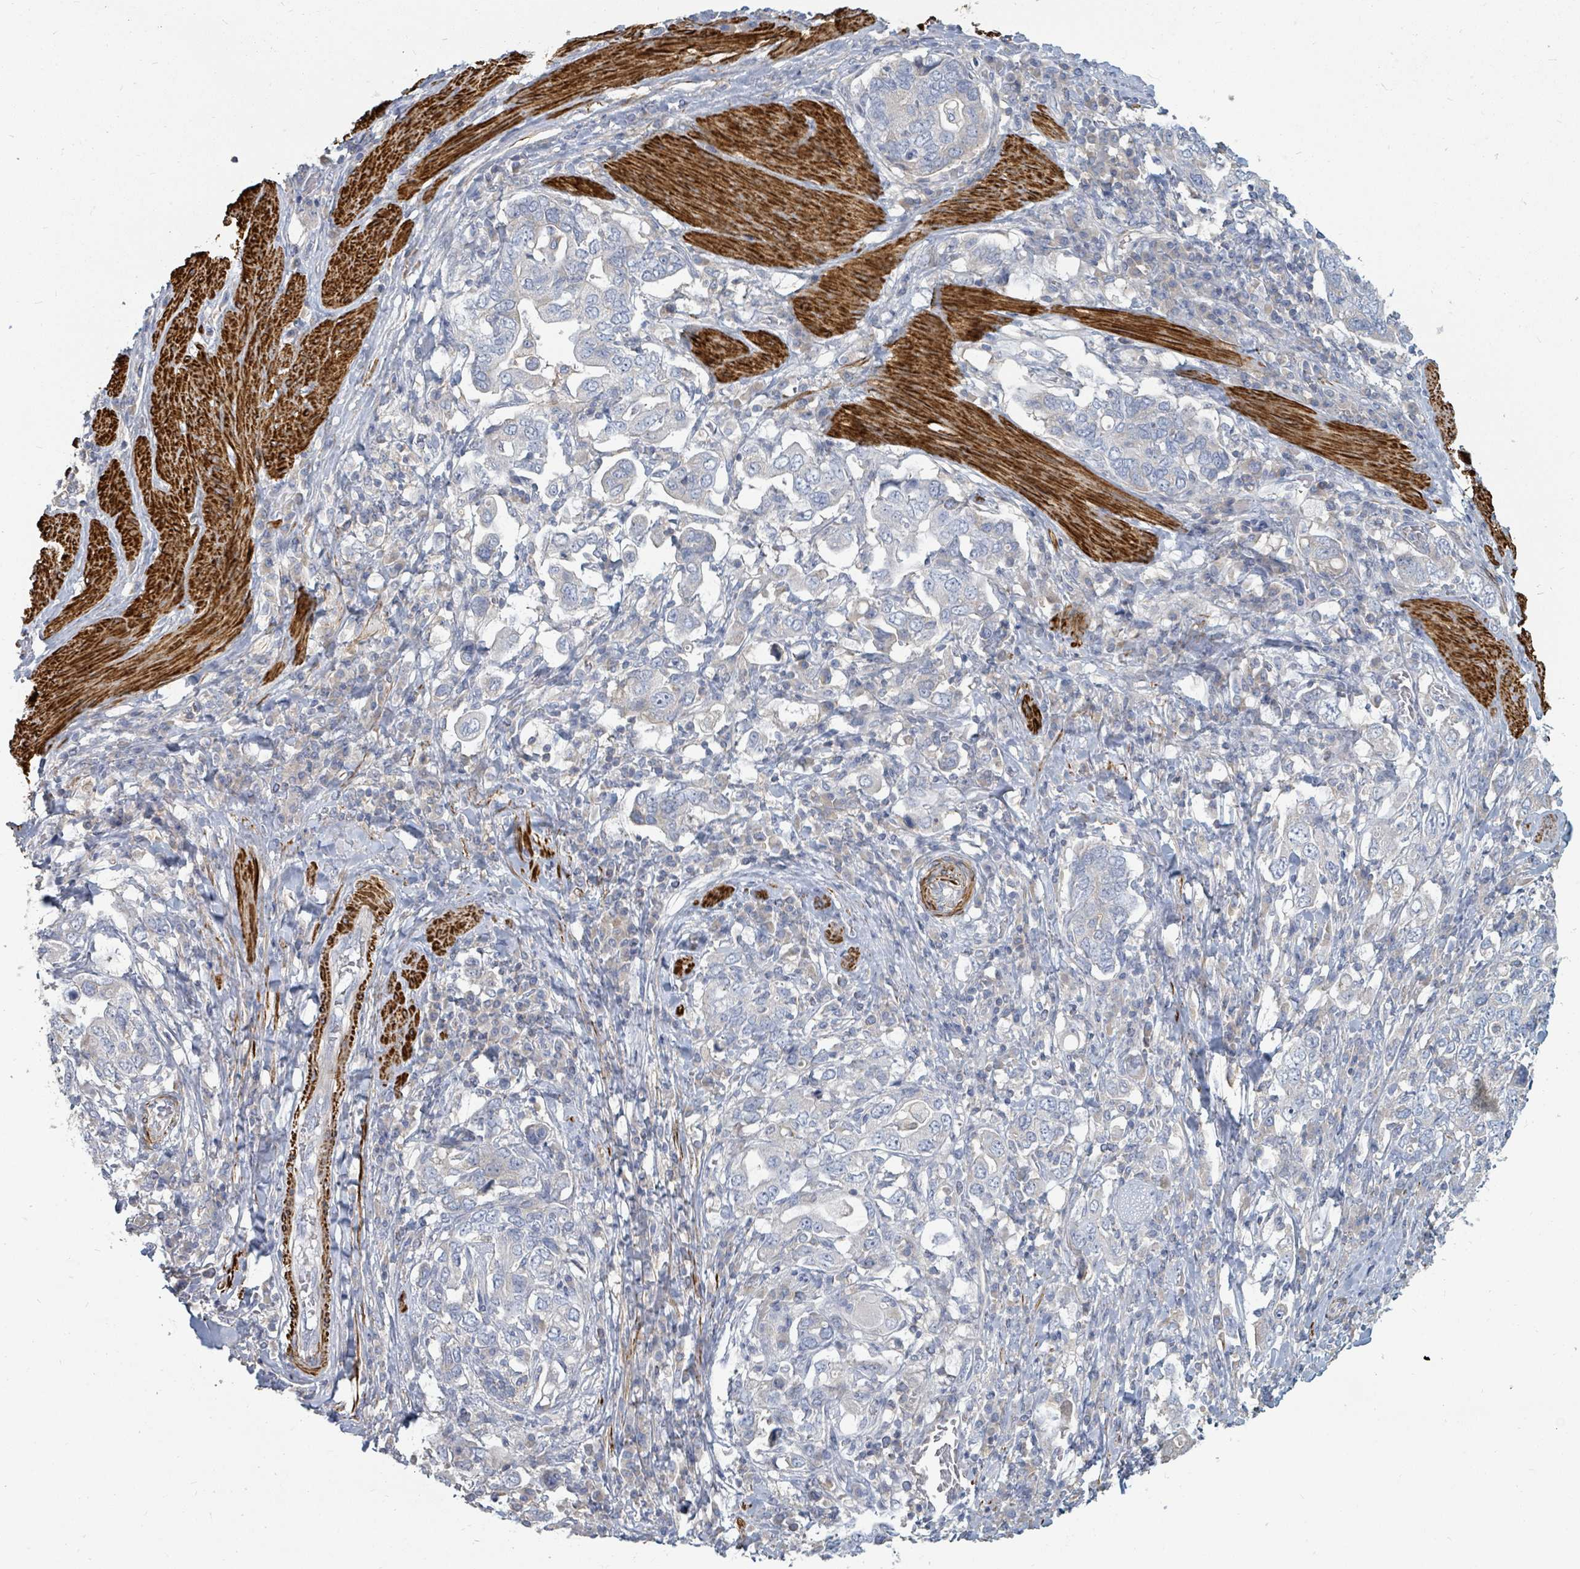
{"staining": {"intensity": "negative", "quantity": "none", "location": "none"}, "tissue": "stomach cancer", "cell_type": "Tumor cells", "image_type": "cancer", "snomed": [{"axis": "morphology", "description": "Adenocarcinoma, NOS"}, {"axis": "topography", "description": "Stomach, upper"}, {"axis": "topography", "description": "Stomach"}], "caption": "Immunohistochemical staining of human stomach adenocarcinoma shows no significant positivity in tumor cells. (Immunohistochemistry, brightfield microscopy, high magnification).", "gene": "ARGFX", "patient": {"sex": "male", "age": 62}}